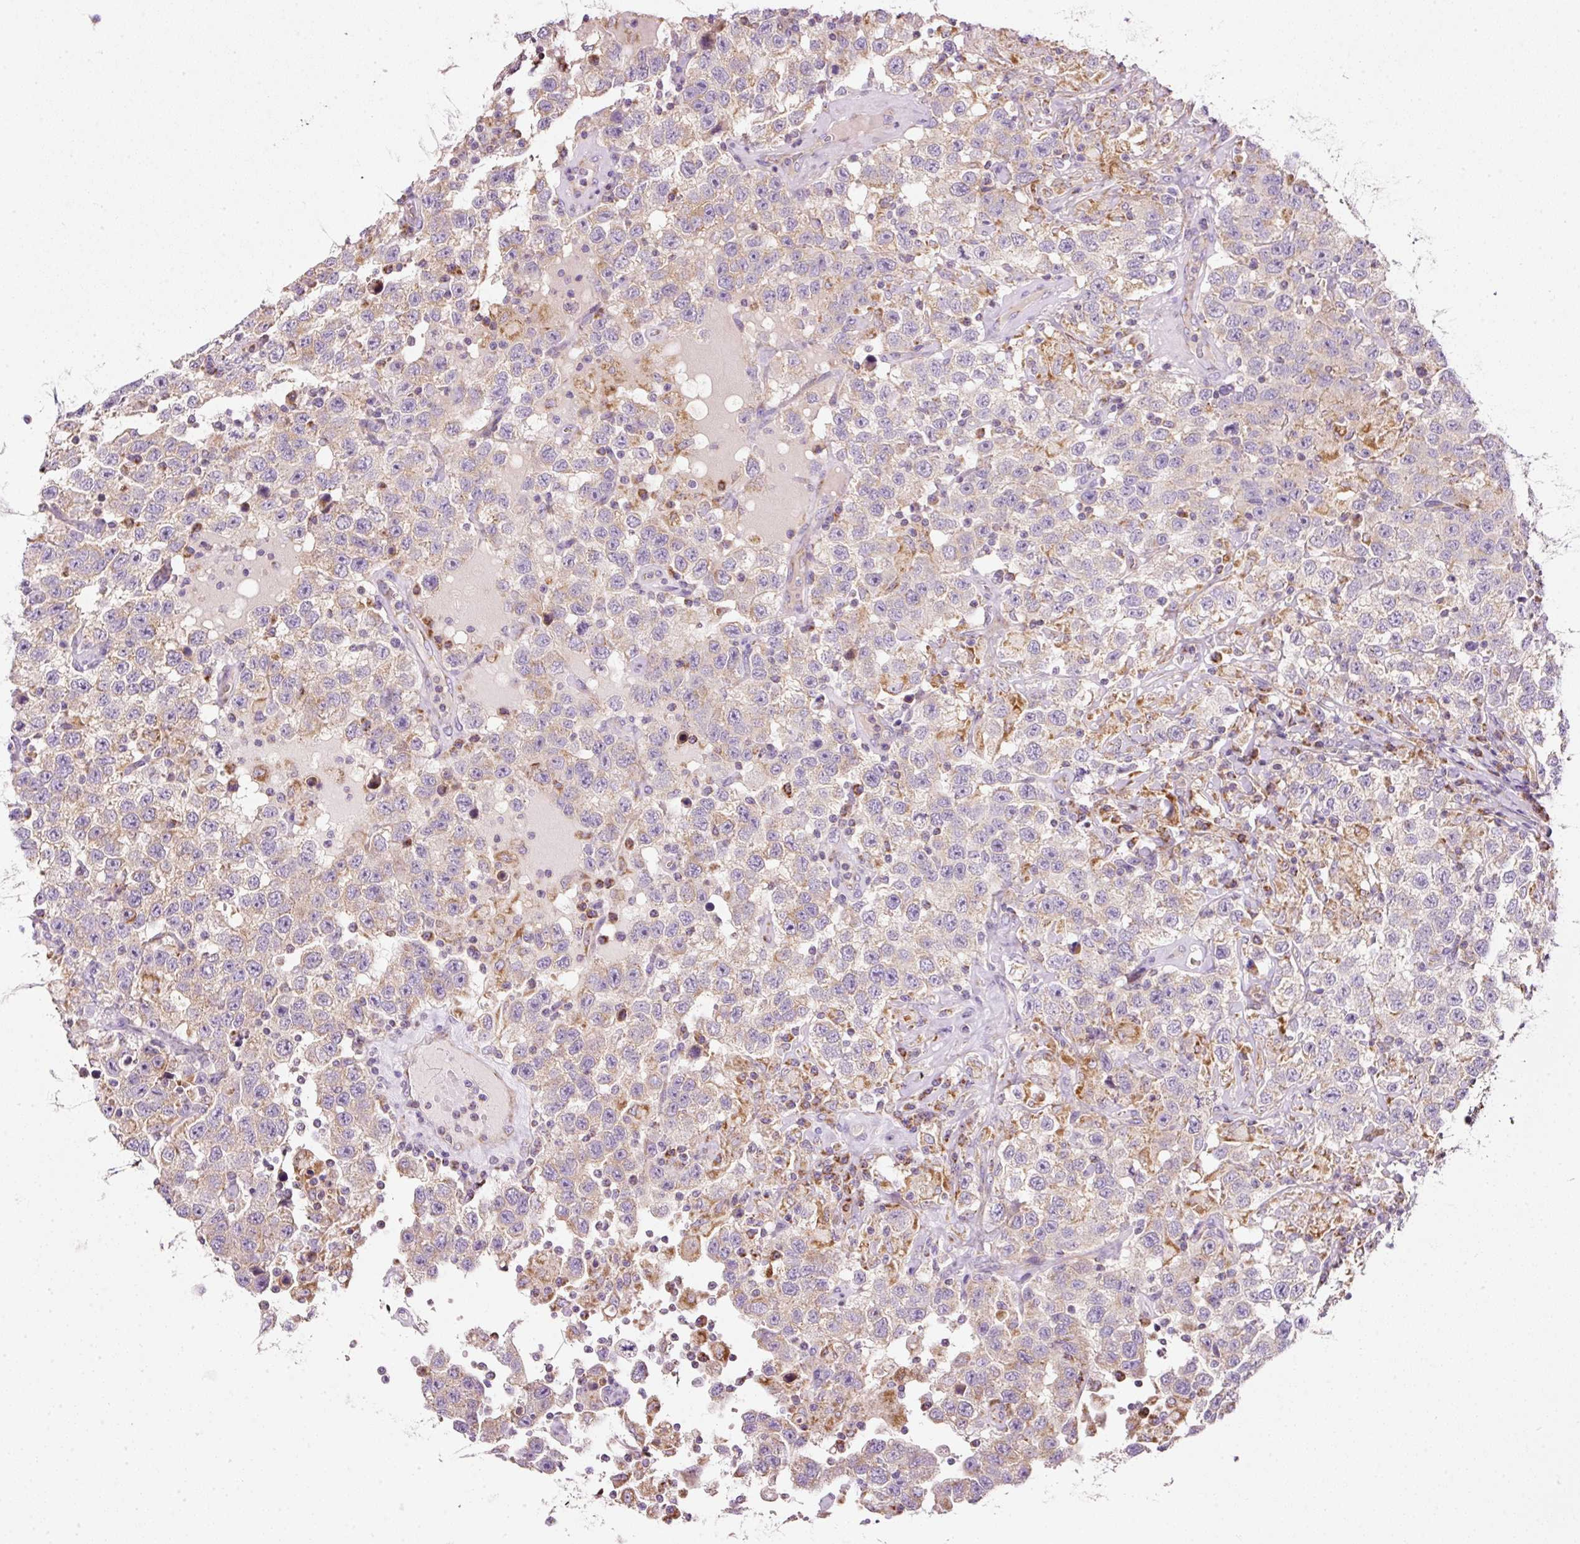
{"staining": {"intensity": "moderate", "quantity": "<25%", "location": "cytoplasmic/membranous"}, "tissue": "testis cancer", "cell_type": "Tumor cells", "image_type": "cancer", "snomed": [{"axis": "morphology", "description": "Seminoma, NOS"}, {"axis": "topography", "description": "Testis"}], "caption": "Protein staining of testis cancer (seminoma) tissue exhibits moderate cytoplasmic/membranous positivity in approximately <25% of tumor cells. The staining is performed using DAB (3,3'-diaminobenzidine) brown chromogen to label protein expression. The nuclei are counter-stained blue using hematoxylin.", "gene": "NDUFA1", "patient": {"sex": "male", "age": 41}}